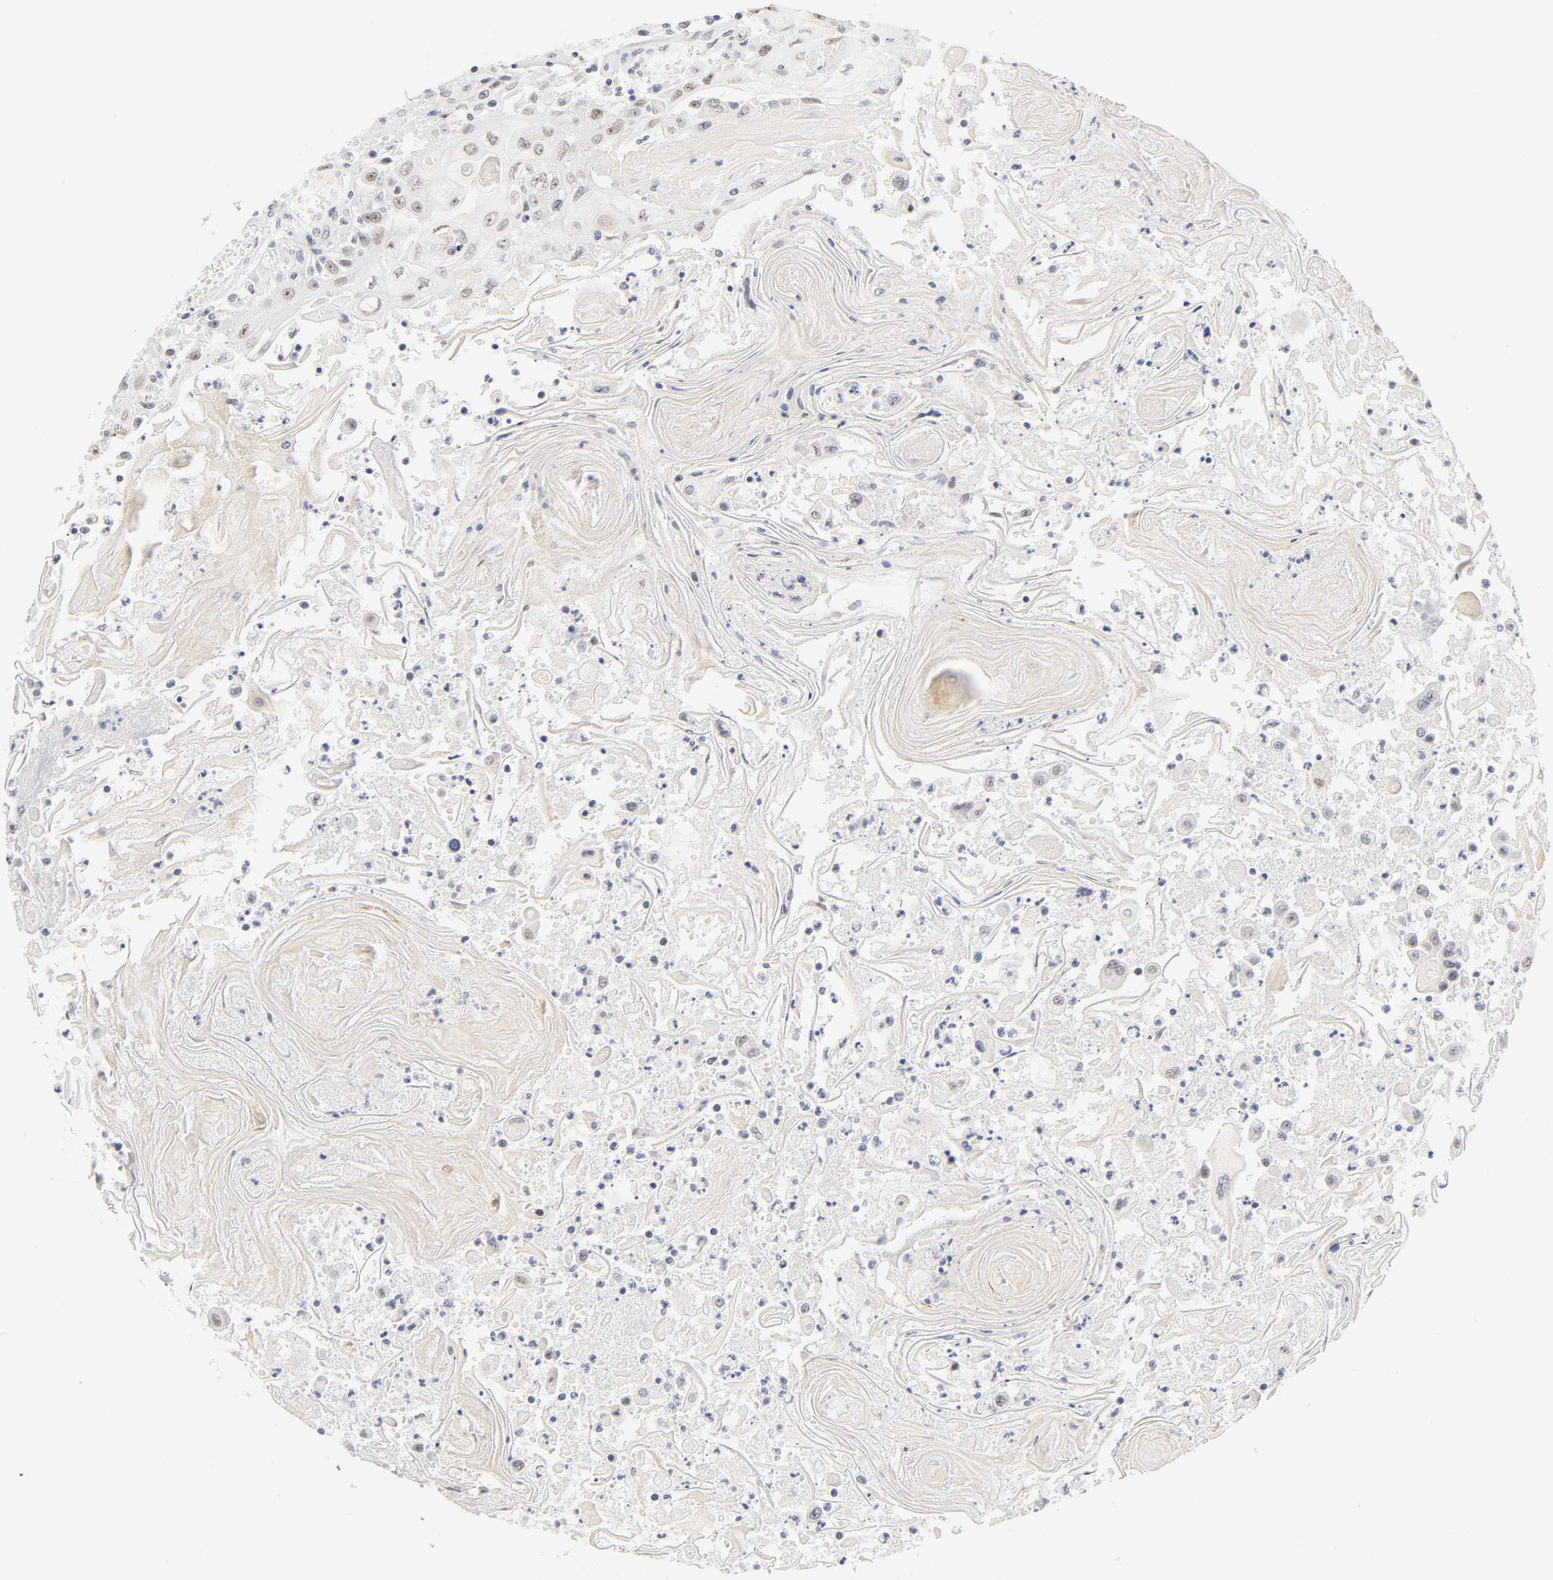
{"staining": {"intensity": "moderate", "quantity": "<25%", "location": "nuclear"}, "tissue": "head and neck cancer", "cell_type": "Tumor cells", "image_type": "cancer", "snomed": [{"axis": "morphology", "description": "Squamous cell carcinoma, NOS"}, {"axis": "topography", "description": "Oral tissue"}, {"axis": "topography", "description": "Head-Neck"}], "caption": "Immunohistochemical staining of squamous cell carcinoma (head and neck) exhibits low levels of moderate nuclear protein staining in approximately <25% of tumor cells.", "gene": "MNAT1", "patient": {"sex": "female", "age": 76}}